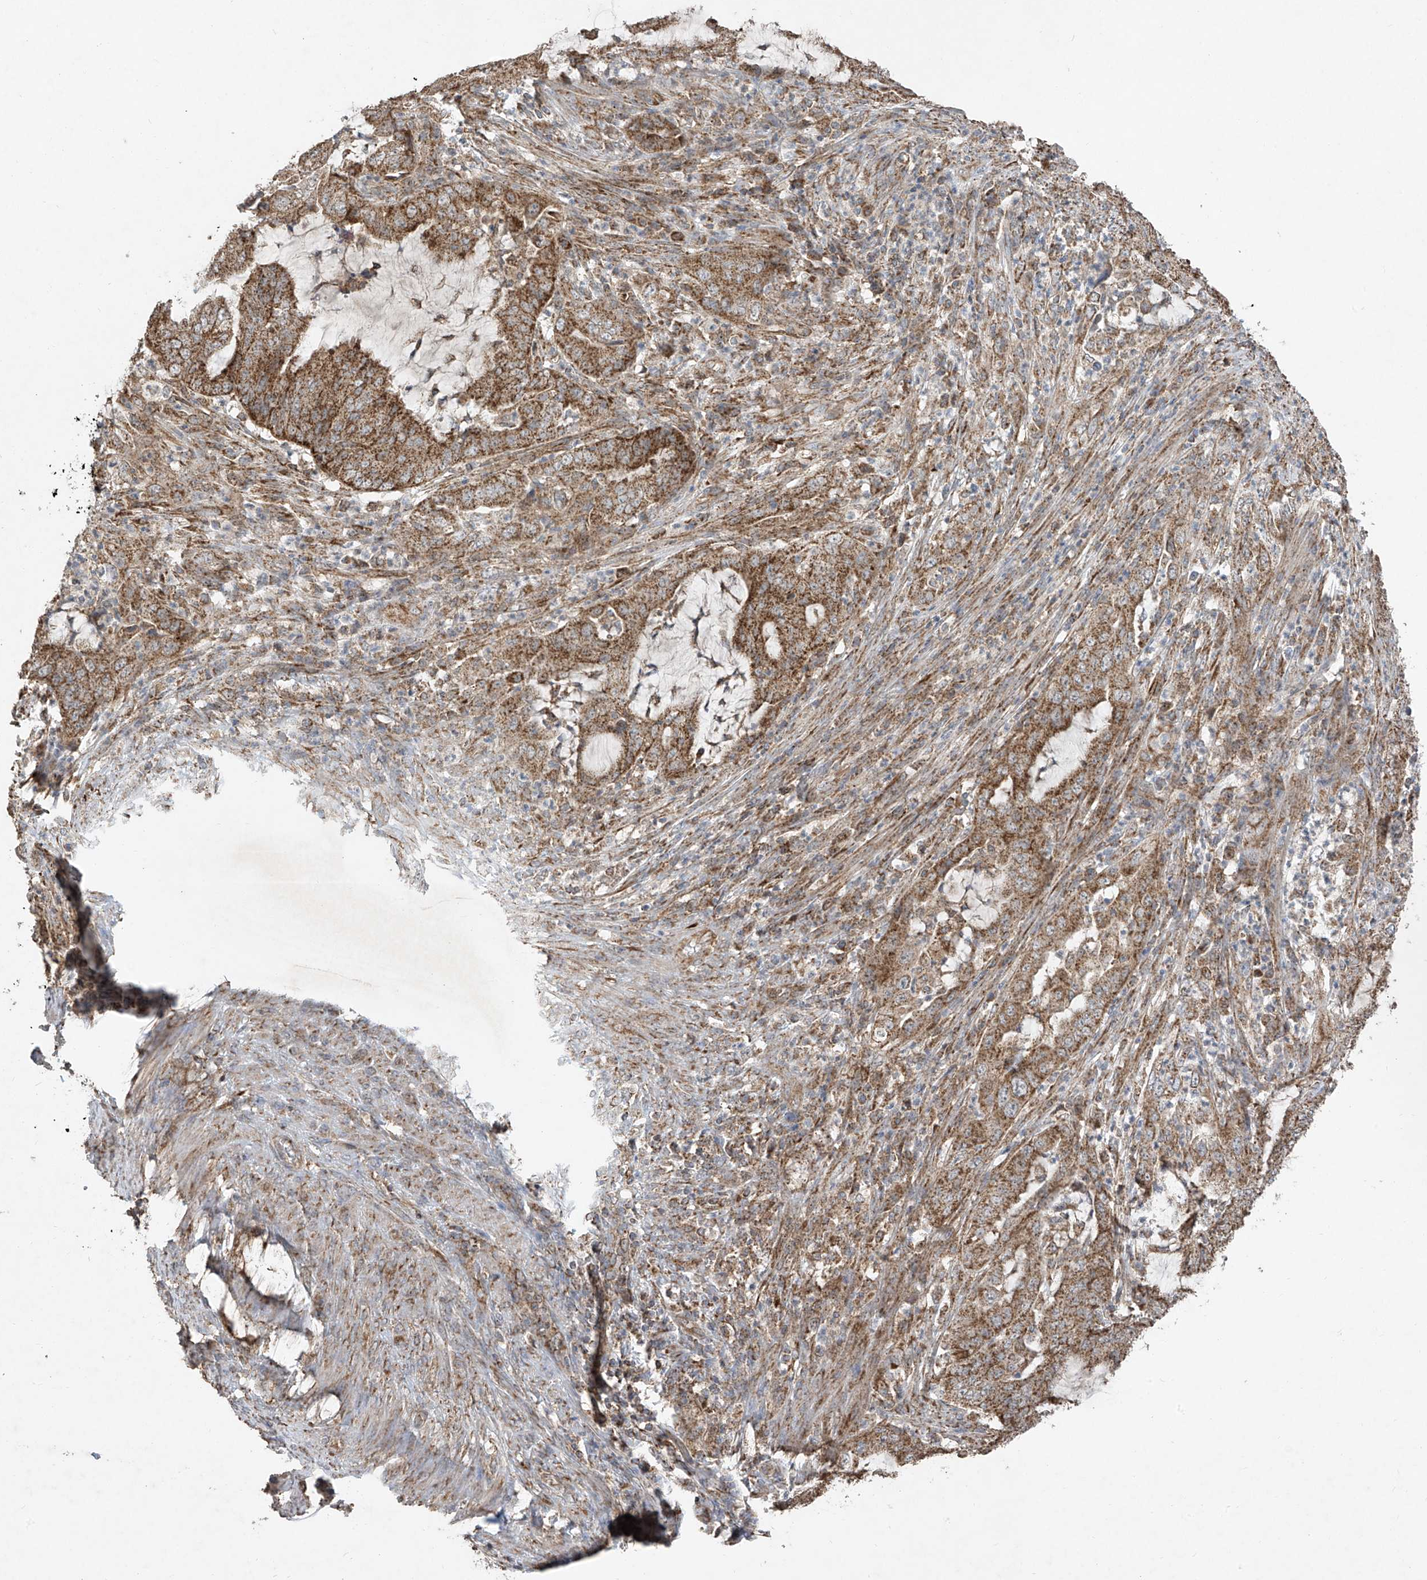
{"staining": {"intensity": "moderate", "quantity": ">75%", "location": "cytoplasmic/membranous"}, "tissue": "endometrial cancer", "cell_type": "Tumor cells", "image_type": "cancer", "snomed": [{"axis": "morphology", "description": "Adenocarcinoma, NOS"}, {"axis": "topography", "description": "Endometrium"}], "caption": "Brown immunohistochemical staining in adenocarcinoma (endometrial) reveals moderate cytoplasmic/membranous expression in about >75% of tumor cells.", "gene": "UQCC1", "patient": {"sex": "female", "age": 51}}